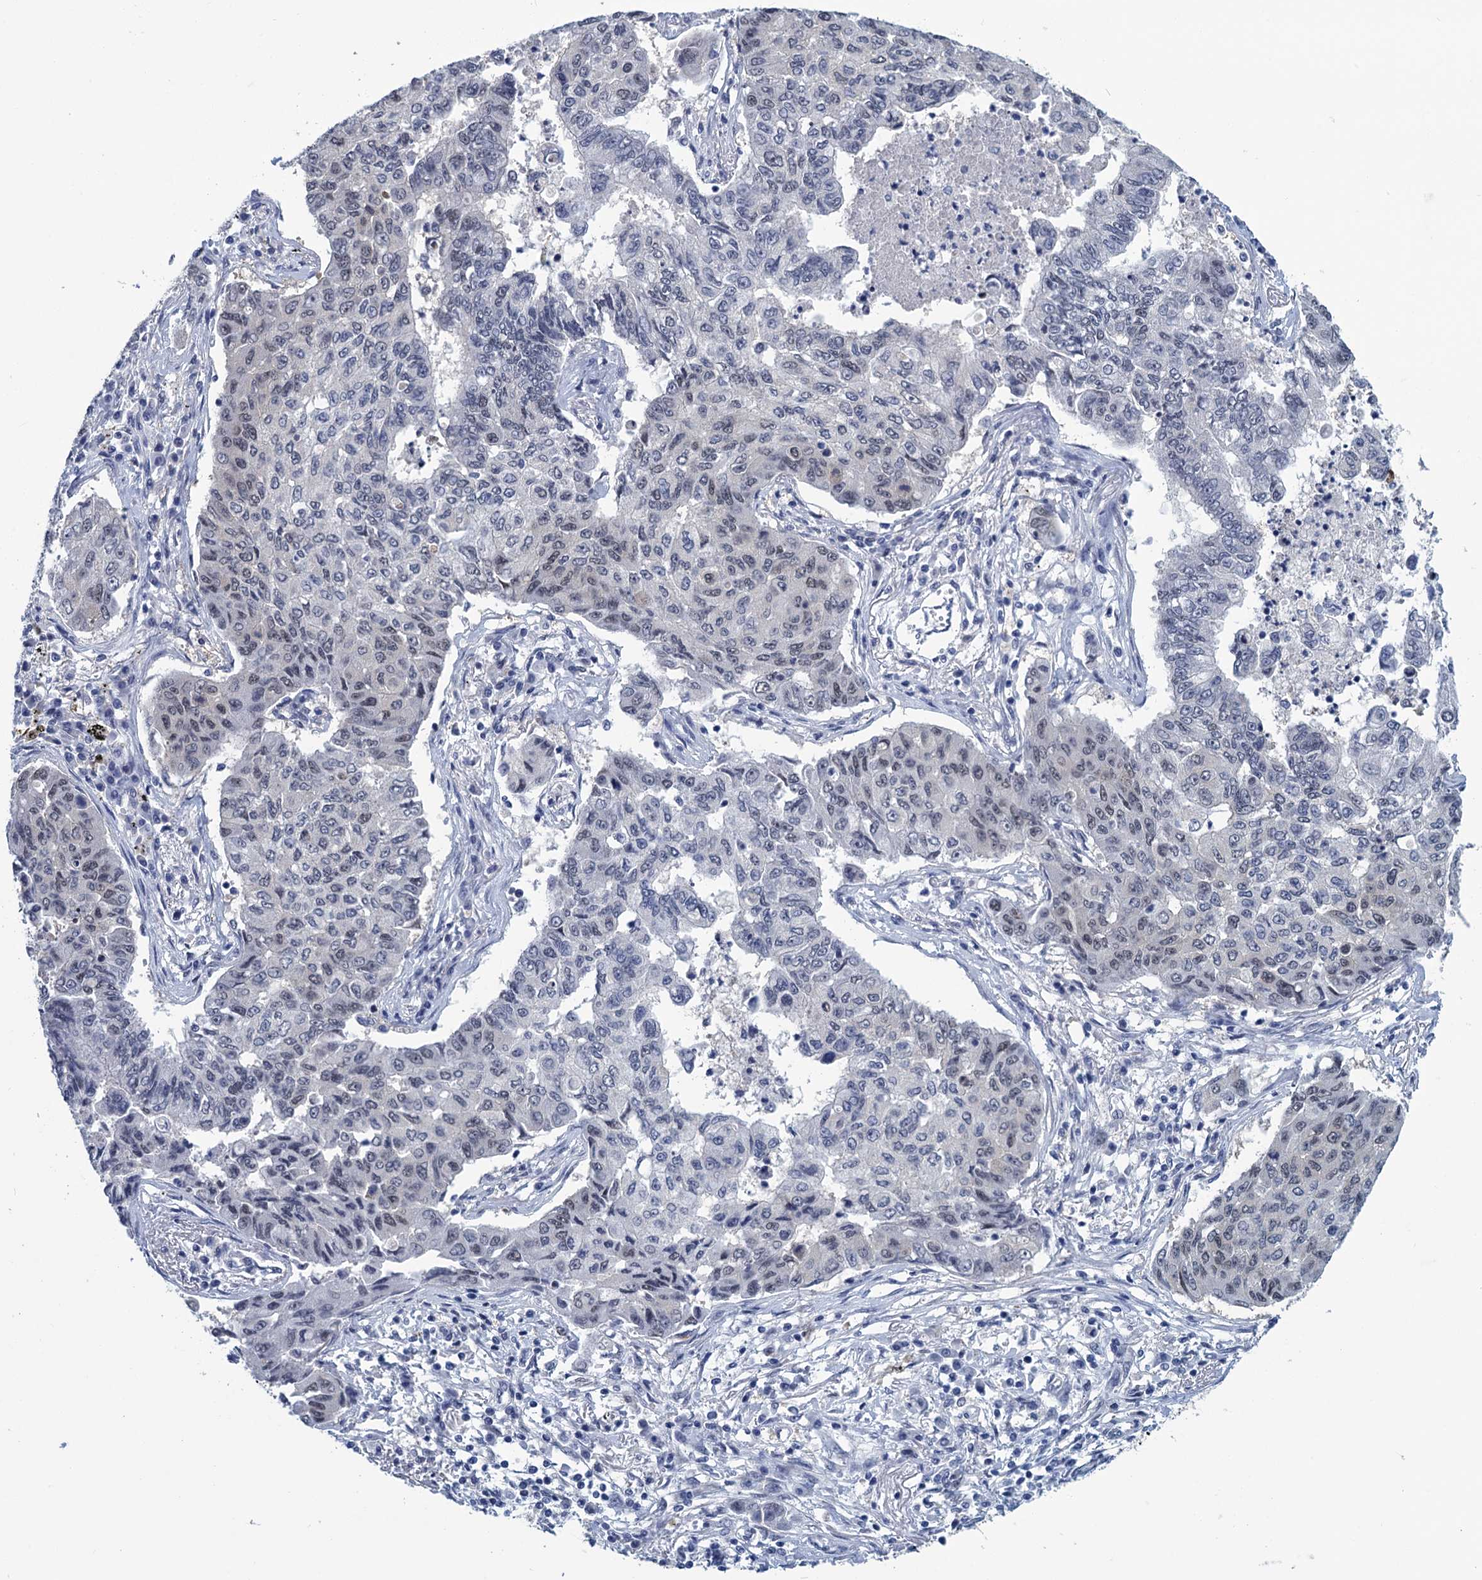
{"staining": {"intensity": "negative", "quantity": "none", "location": "none"}, "tissue": "lung cancer", "cell_type": "Tumor cells", "image_type": "cancer", "snomed": [{"axis": "morphology", "description": "Squamous cell carcinoma, NOS"}, {"axis": "topography", "description": "Lung"}], "caption": "Protein analysis of lung cancer demonstrates no significant expression in tumor cells.", "gene": "GINS3", "patient": {"sex": "male", "age": 74}}